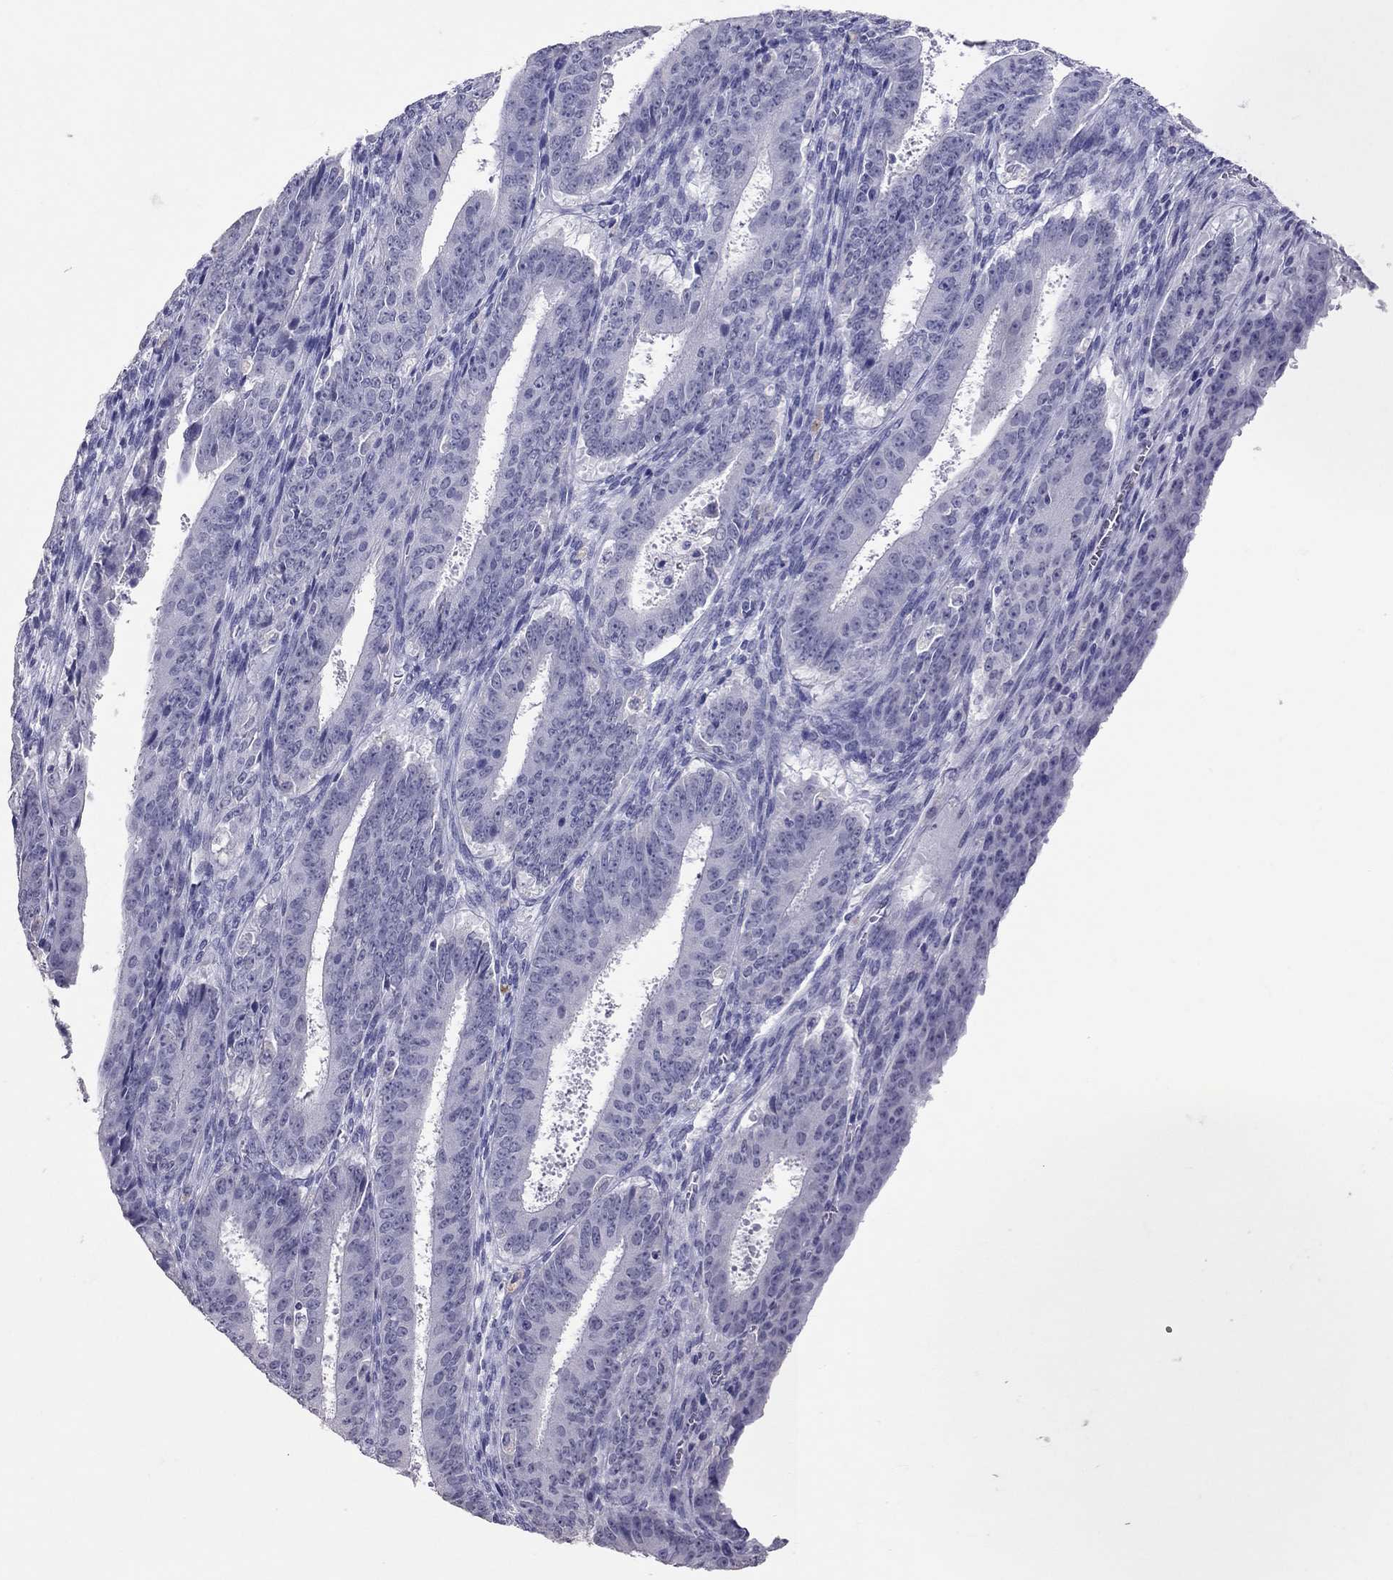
{"staining": {"intensity": "negative", "quantity": "none", "location": "none"}, "tissue": "ovarian cancer", "cell_type": "Tumor cells", "image_type": "cancer", "snomed": [{"axis": "morphology", "description": "Carcinoma, endometroid"}, {"axis": "topography", "description": "Ovary"}], "caption": "Micrograph shows no protein positivity in tumor cells of endometroid carcinoma (ovarian) tissue. (Stains: DAB (3,3'-diaminobenzidine) IHC with hematoxylin counter stain, Microscopy: brightfield microscopy at high magnification).", "gene": "PSMB11", "patient": {"sex": "female", "age": 42}}